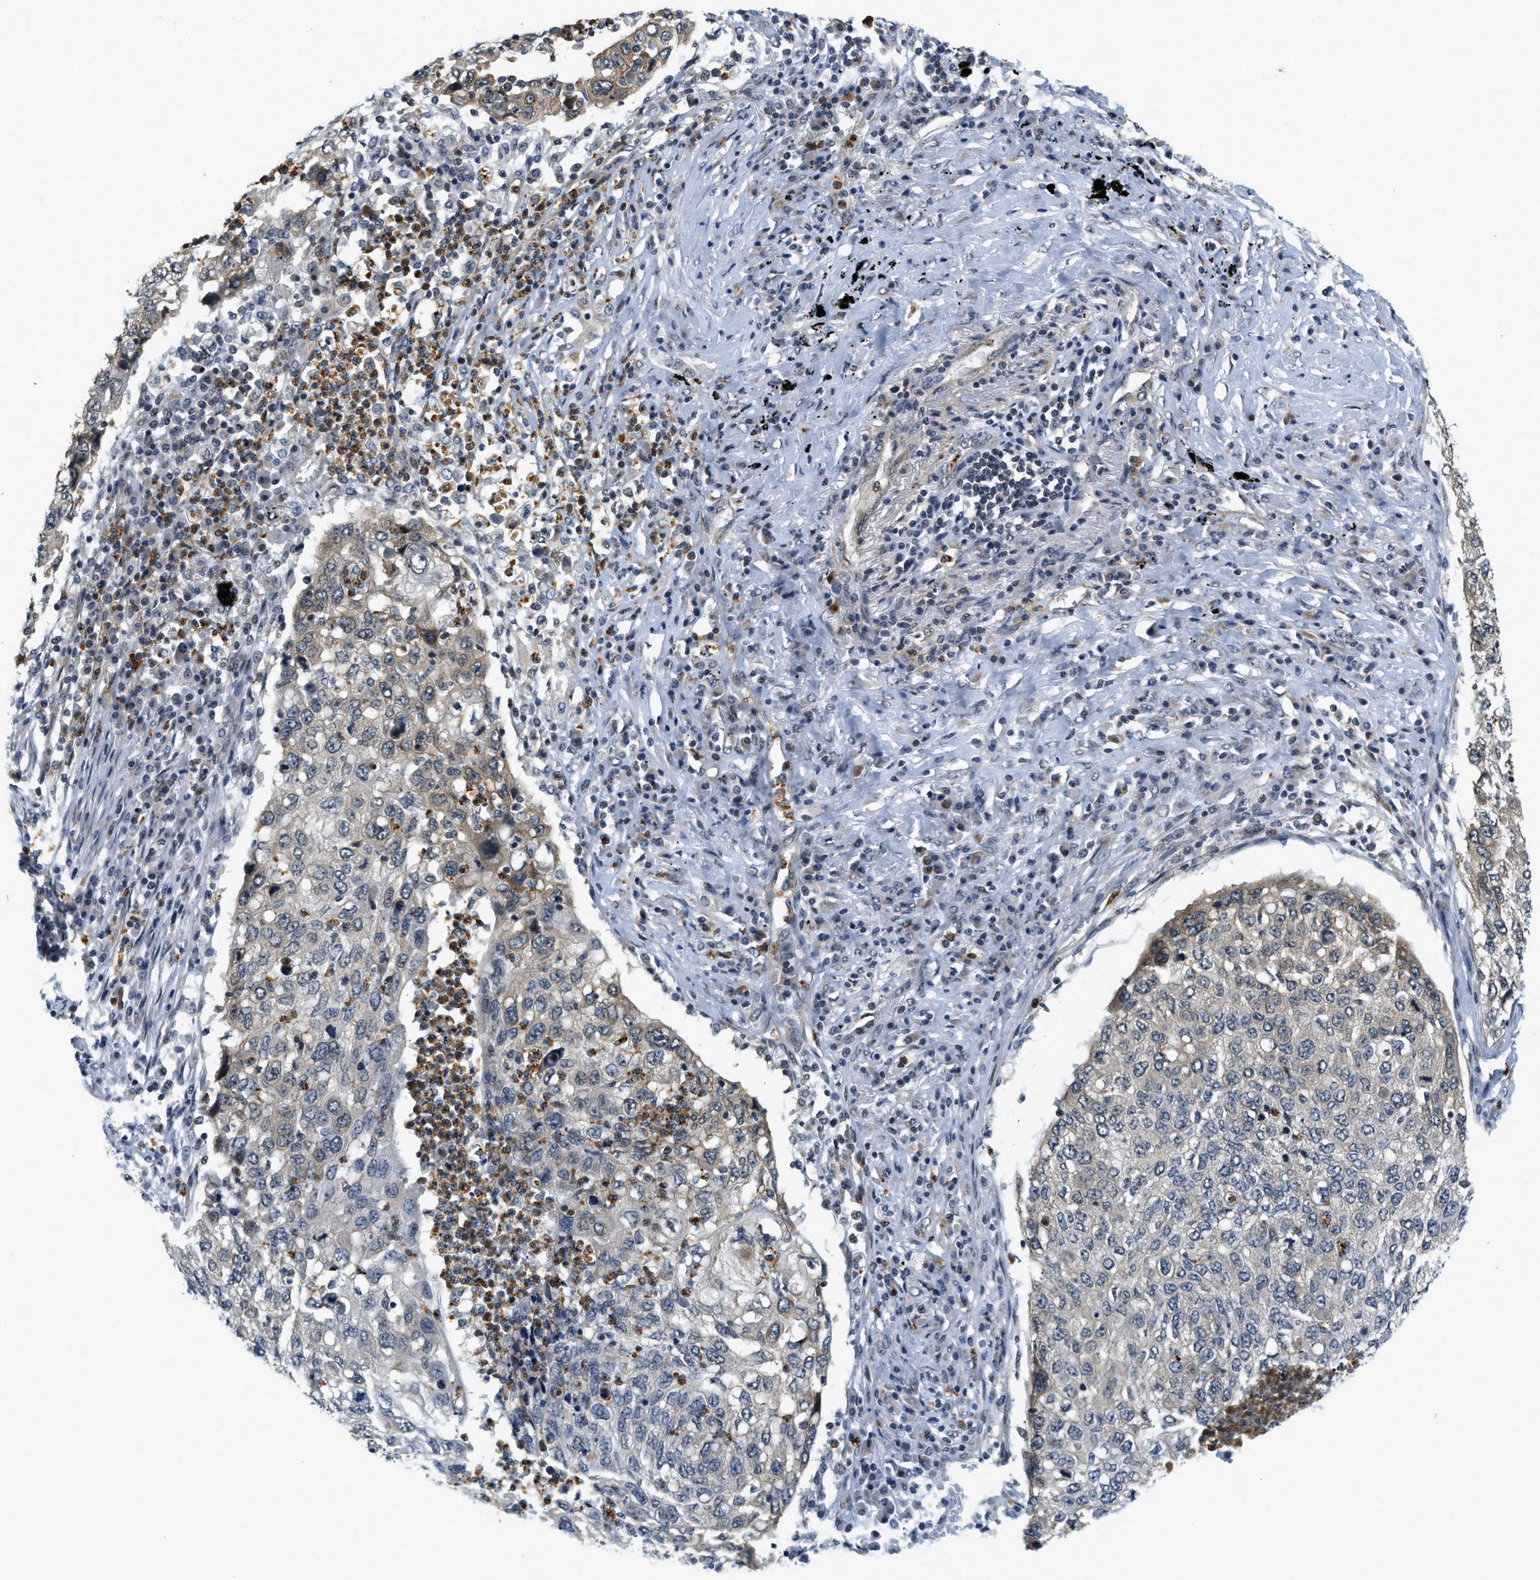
{"staining": {"intensity": "moderate", "quantity": "<25%", "location": "cytoplasmic/membranous"}, "tissue": "lung cancer", "cell_type": "Tumor cells", "image_type": "cancer", "snomed": [{"axis": "morphology", "description": "Squamous cell carcinoma, NOS"}, {"axis": "topography", "description": "Lung"}], "caption": "Immunohistochemistry (DAB (3,3'-diaminobenzidine)) staining of human squamous cell carcinoma (lung) exhibits moderate cytoplasmic/membranous protein positivity in approximately <25% of tumor cells. (DAB IHC with brightfield microscopy, high magnification).", "gene": "KMT2A", "patient": {"sex": "female", "age": 63}}